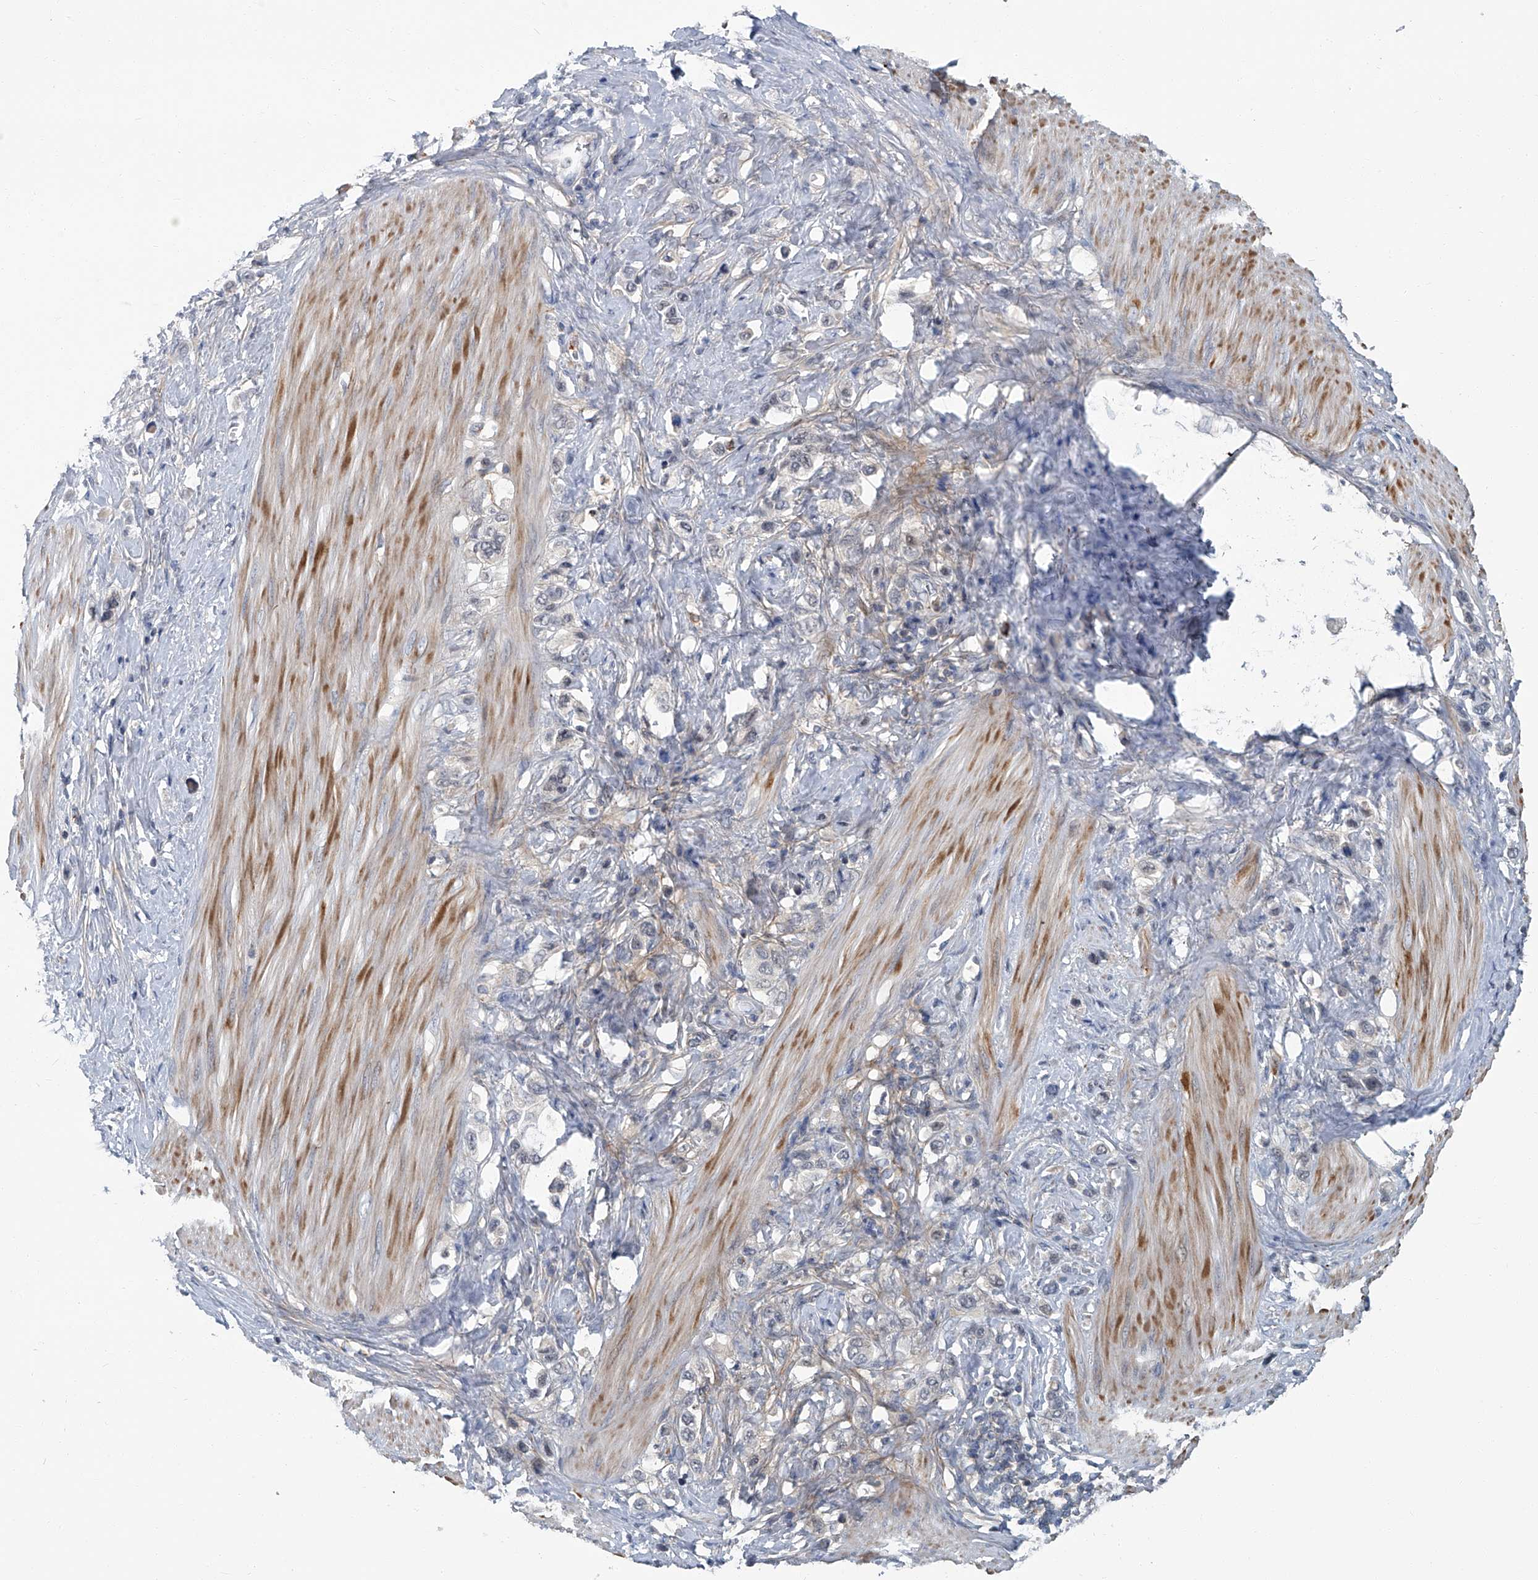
{"staining": {"intensity": "negative", "quantity": "none", "location": "none"}, "tissue": "stomach cancer", "cell_type": "Tumor cells", "image_type": "cancer", "snomed": [{"axis": "morphology", "description": "Adenocarcinoma, NOS"}, {"axis": "topography", "description": "Stomach"}], "caption": "The micrograph demonstrates no significant positivity in tumor cells of adenocarcinoma (stomach).", "gene": "AKNAD1", "patient": {"sex": "female", "age": 65}}